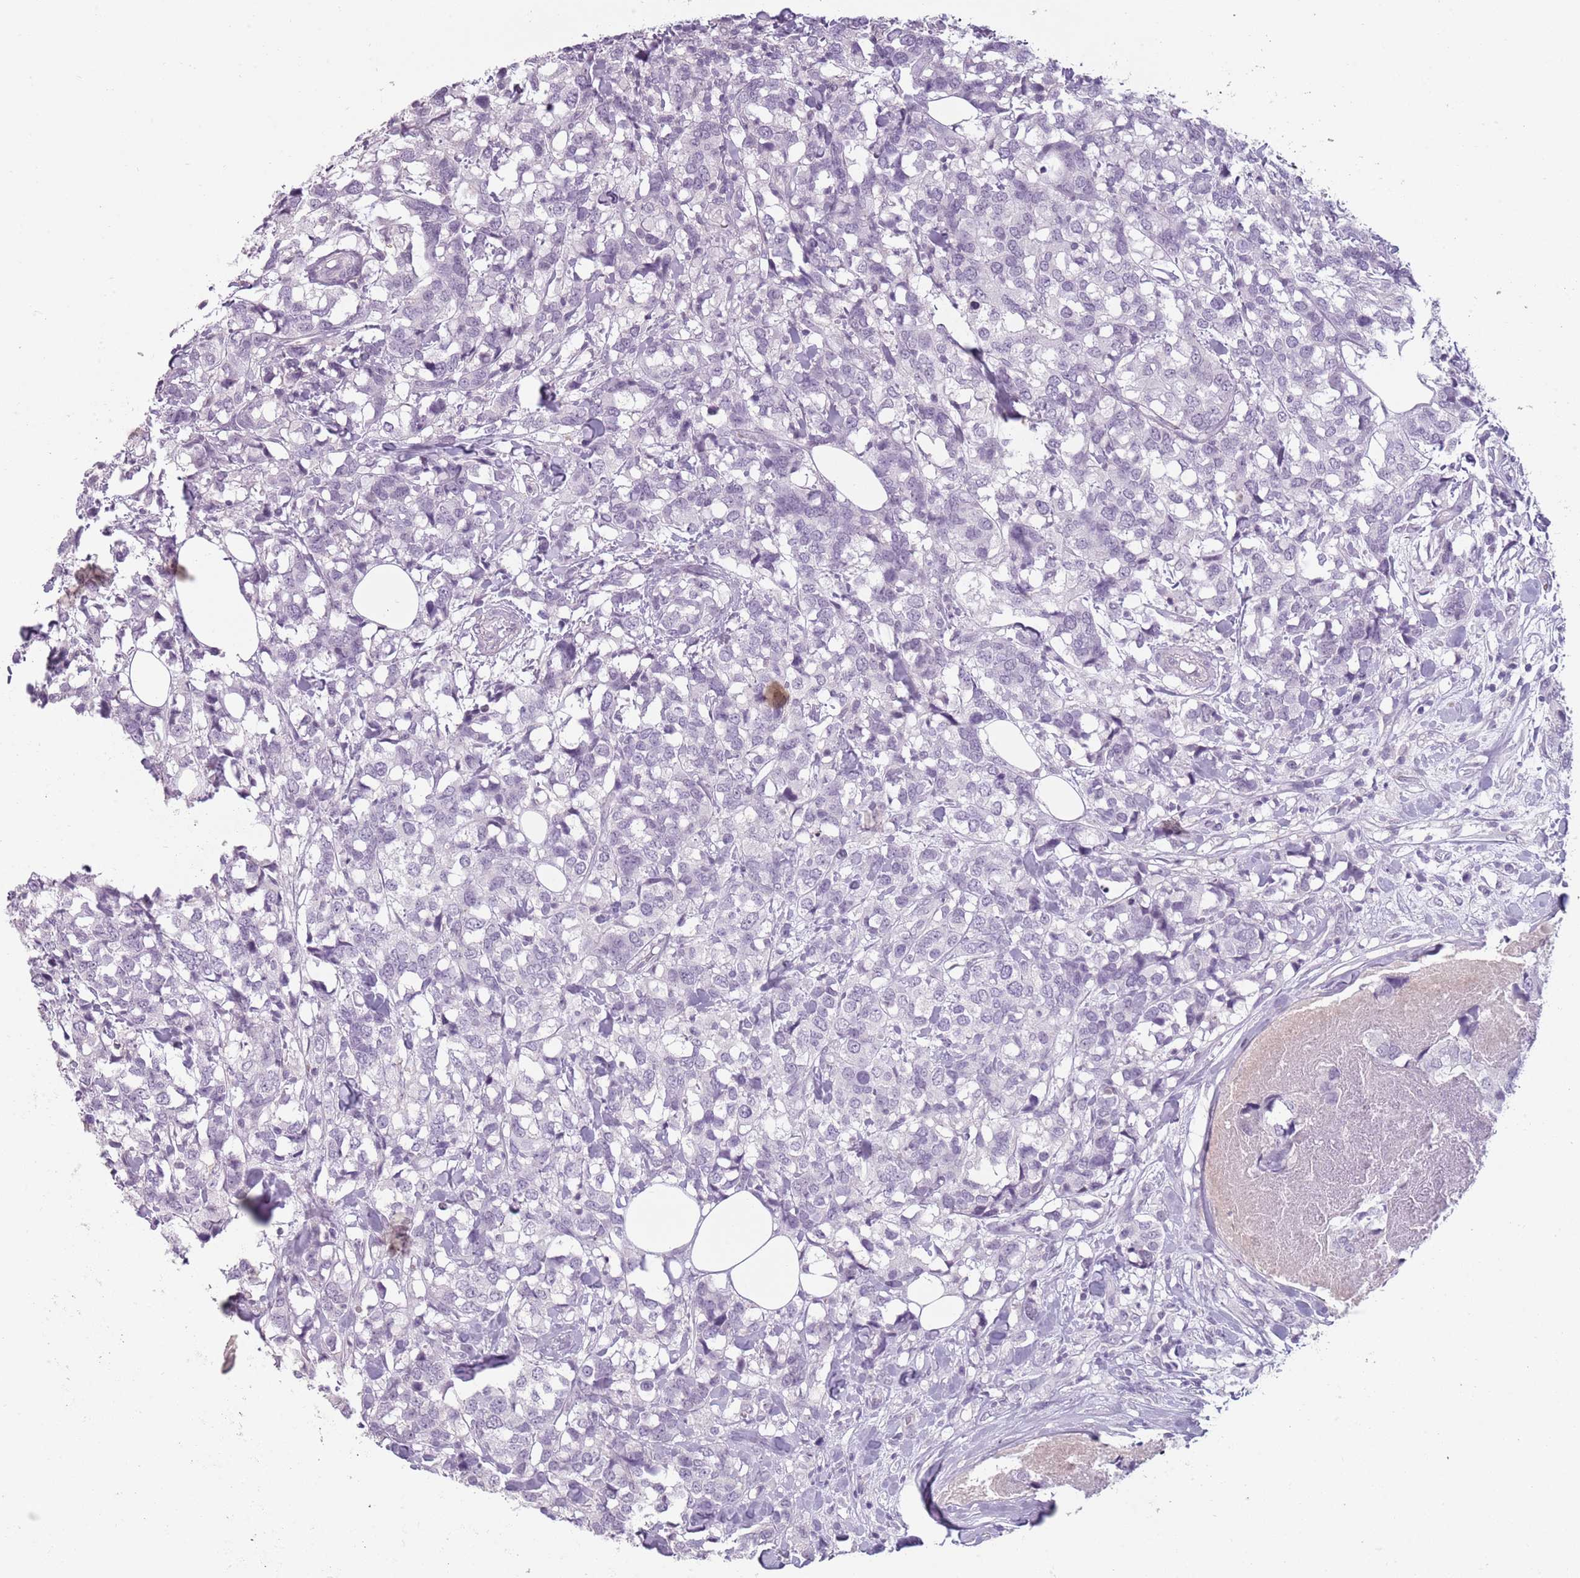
{"staining": {"intensity": "negative", "quantity": "none", "location": "none"}, "tissue": "breast cancer", "cell_type": "Tumor cells", "image_type": "cancer", "snomed": [{"axis": "morphology", "description": "Lobular carcinoma"}, {"axis": "topography", "description": "Breast"}], "caption": "An image of lobular carcinoma (breast) stained for a protein shows no brown staining in tumor cells.", "gene": "PIEZO1", "patient": {"sex": "female", "age": 59}}